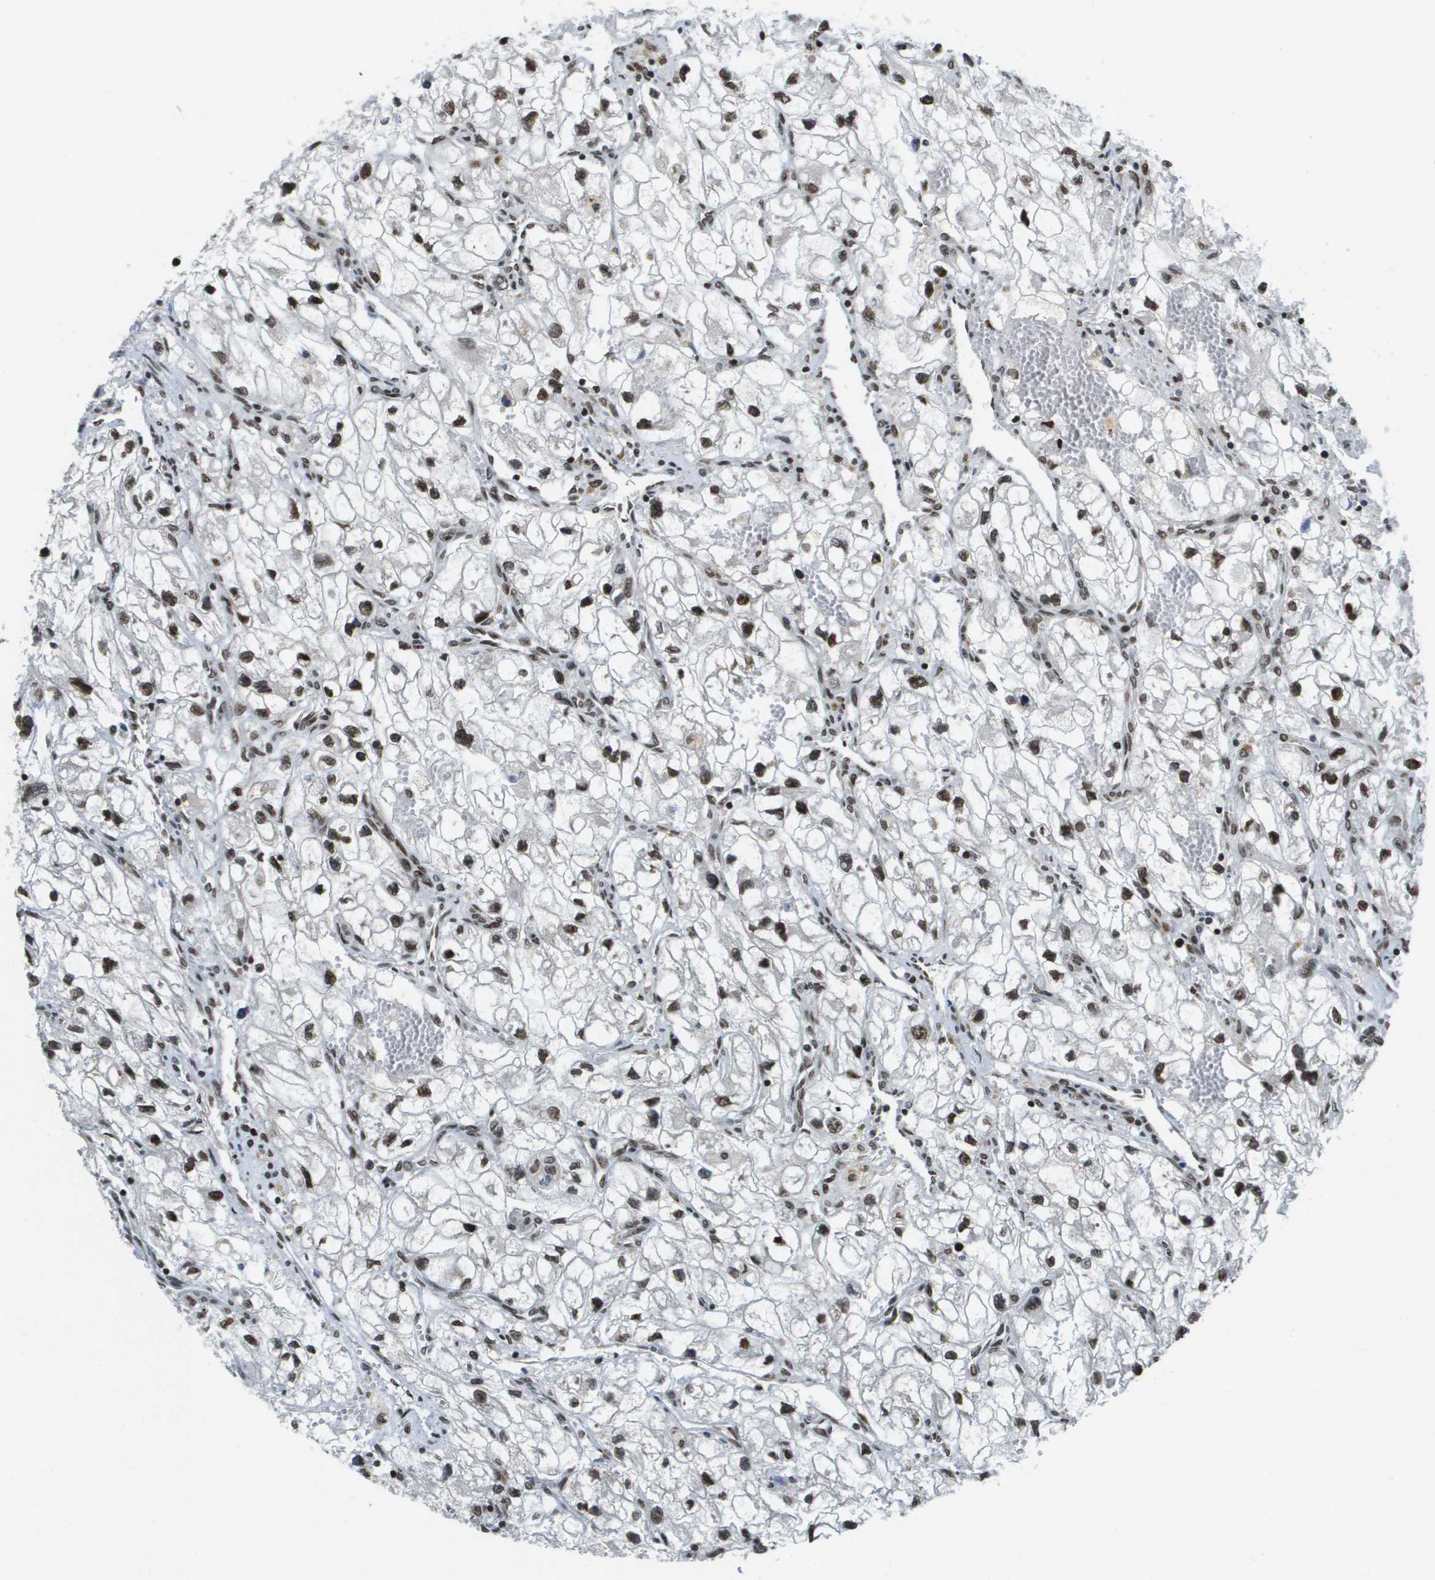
{"staining": {"intensity": "strong", "quantity": ">75%", "location": "nuclear"}, "tissue": "renal cancer", "cell_type": "Tumor cells", "image_type": "cancer", "snomed": [{"axis": "morphology", "description": "Adenocarcinoma, NOS"}, {"axis": "topography", "description": "Kidney"}], "caption": "Immunohistochemistry staining of renal adenocarcinoma, which displays high levels of strong nuclear expression in about >75% of tumor cells indicating strong nuclear protein staining. The staining was performed using DAB (brown) for protein detection and nuclei were counterstained in hematoxylin (blue).", "gene": "RECQL4", "patient": {"sex": "female", "age": 70}}